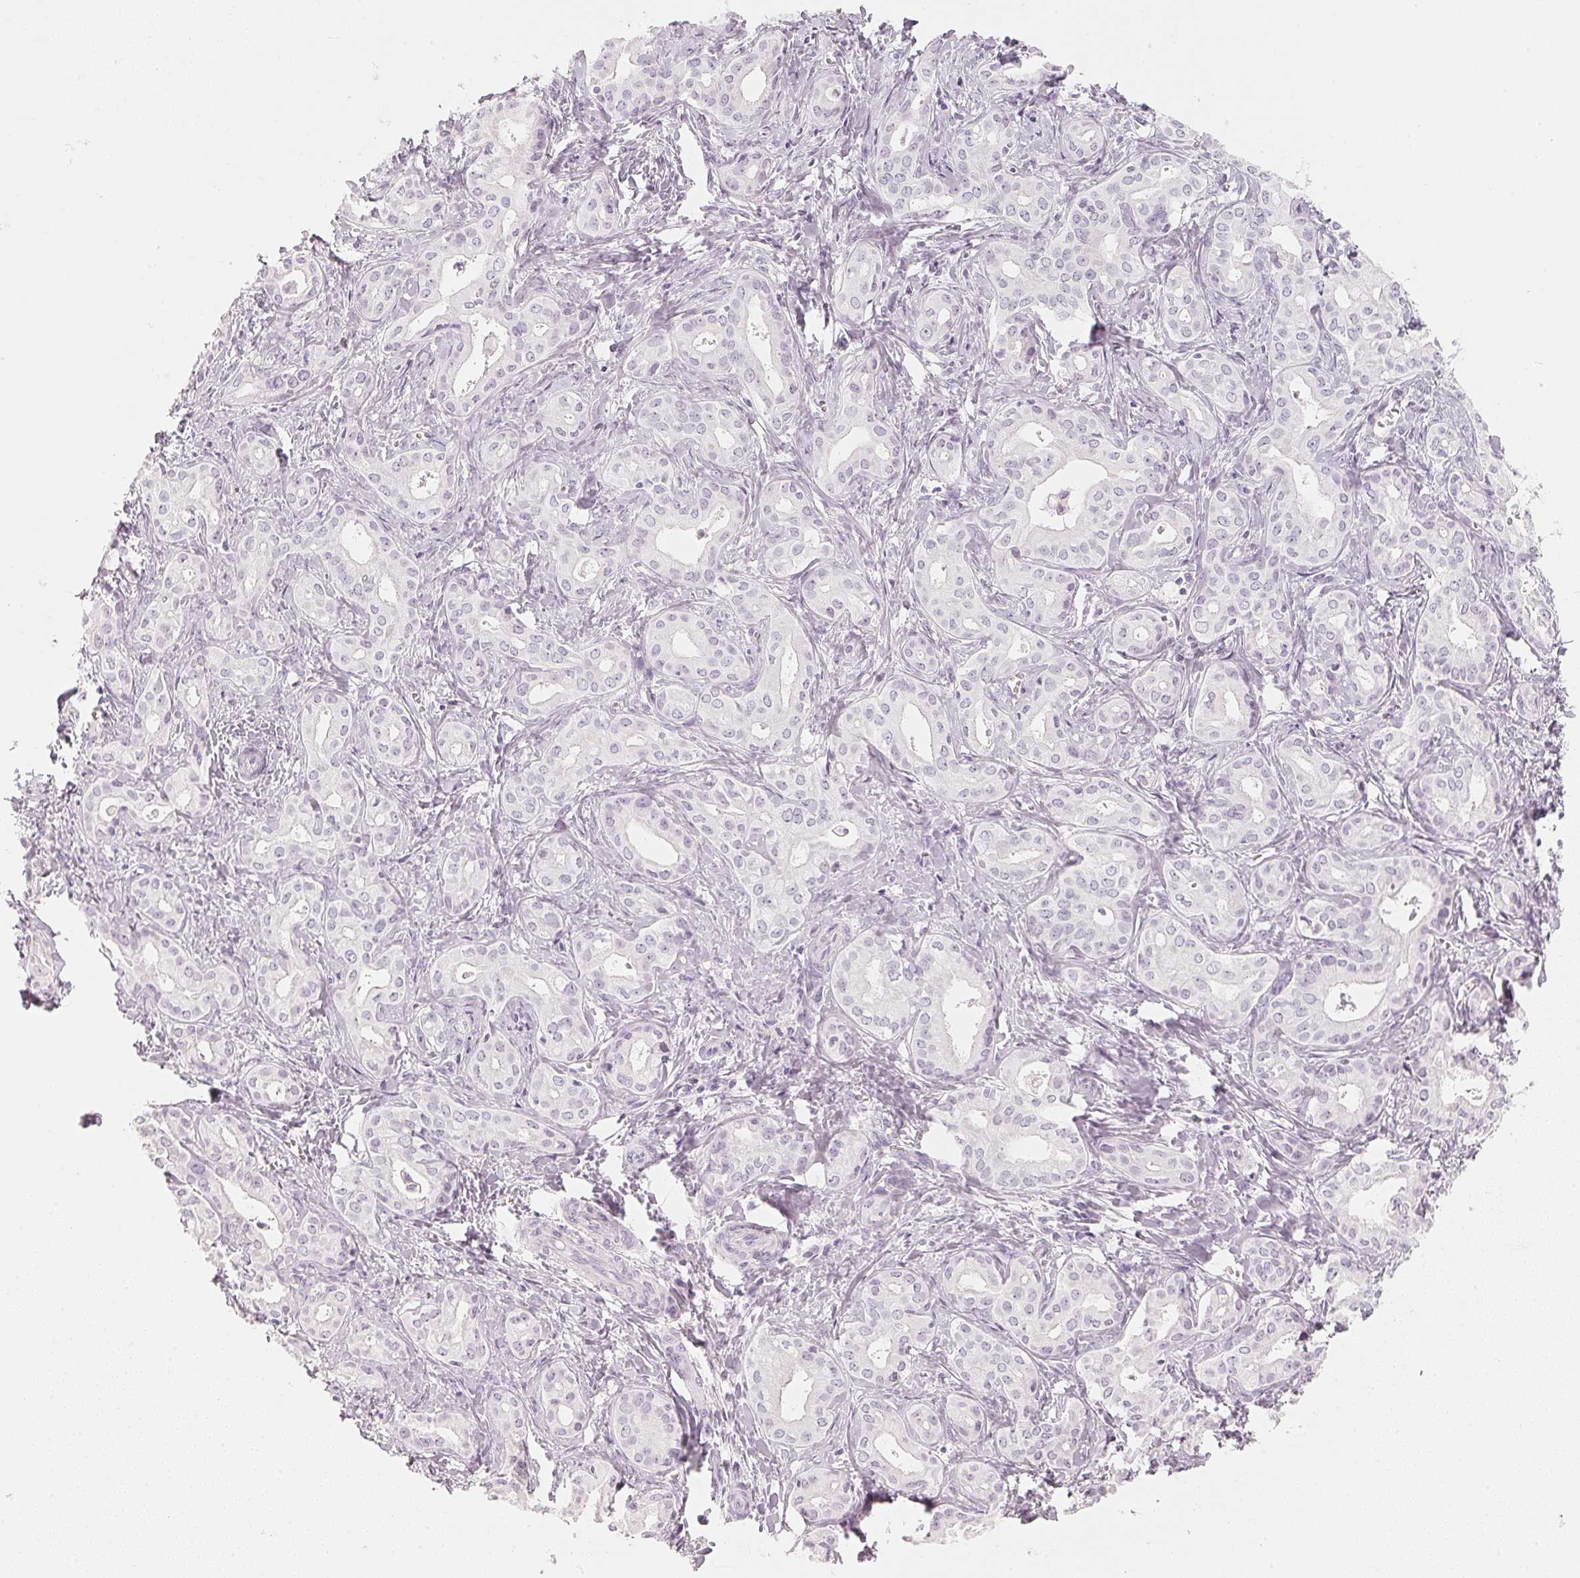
{"staining": {"intensity": "negative", "quantity": "none", "location": "none"}, "tissue": "liver cancer", "cell_type": "Tumor cells", "image_type": "cancer", "snomed": [{"axis": "morphology", "description": "Cholangiocarcinoma"}, {"axis": "topography", "description": "Liver"}], "caption": "Image shows no significant protein expression in tumor cells of liver cholangiocarcinoma.", "gene": "SLC22A8", "patient": {"sex": "female", "age": 65}}